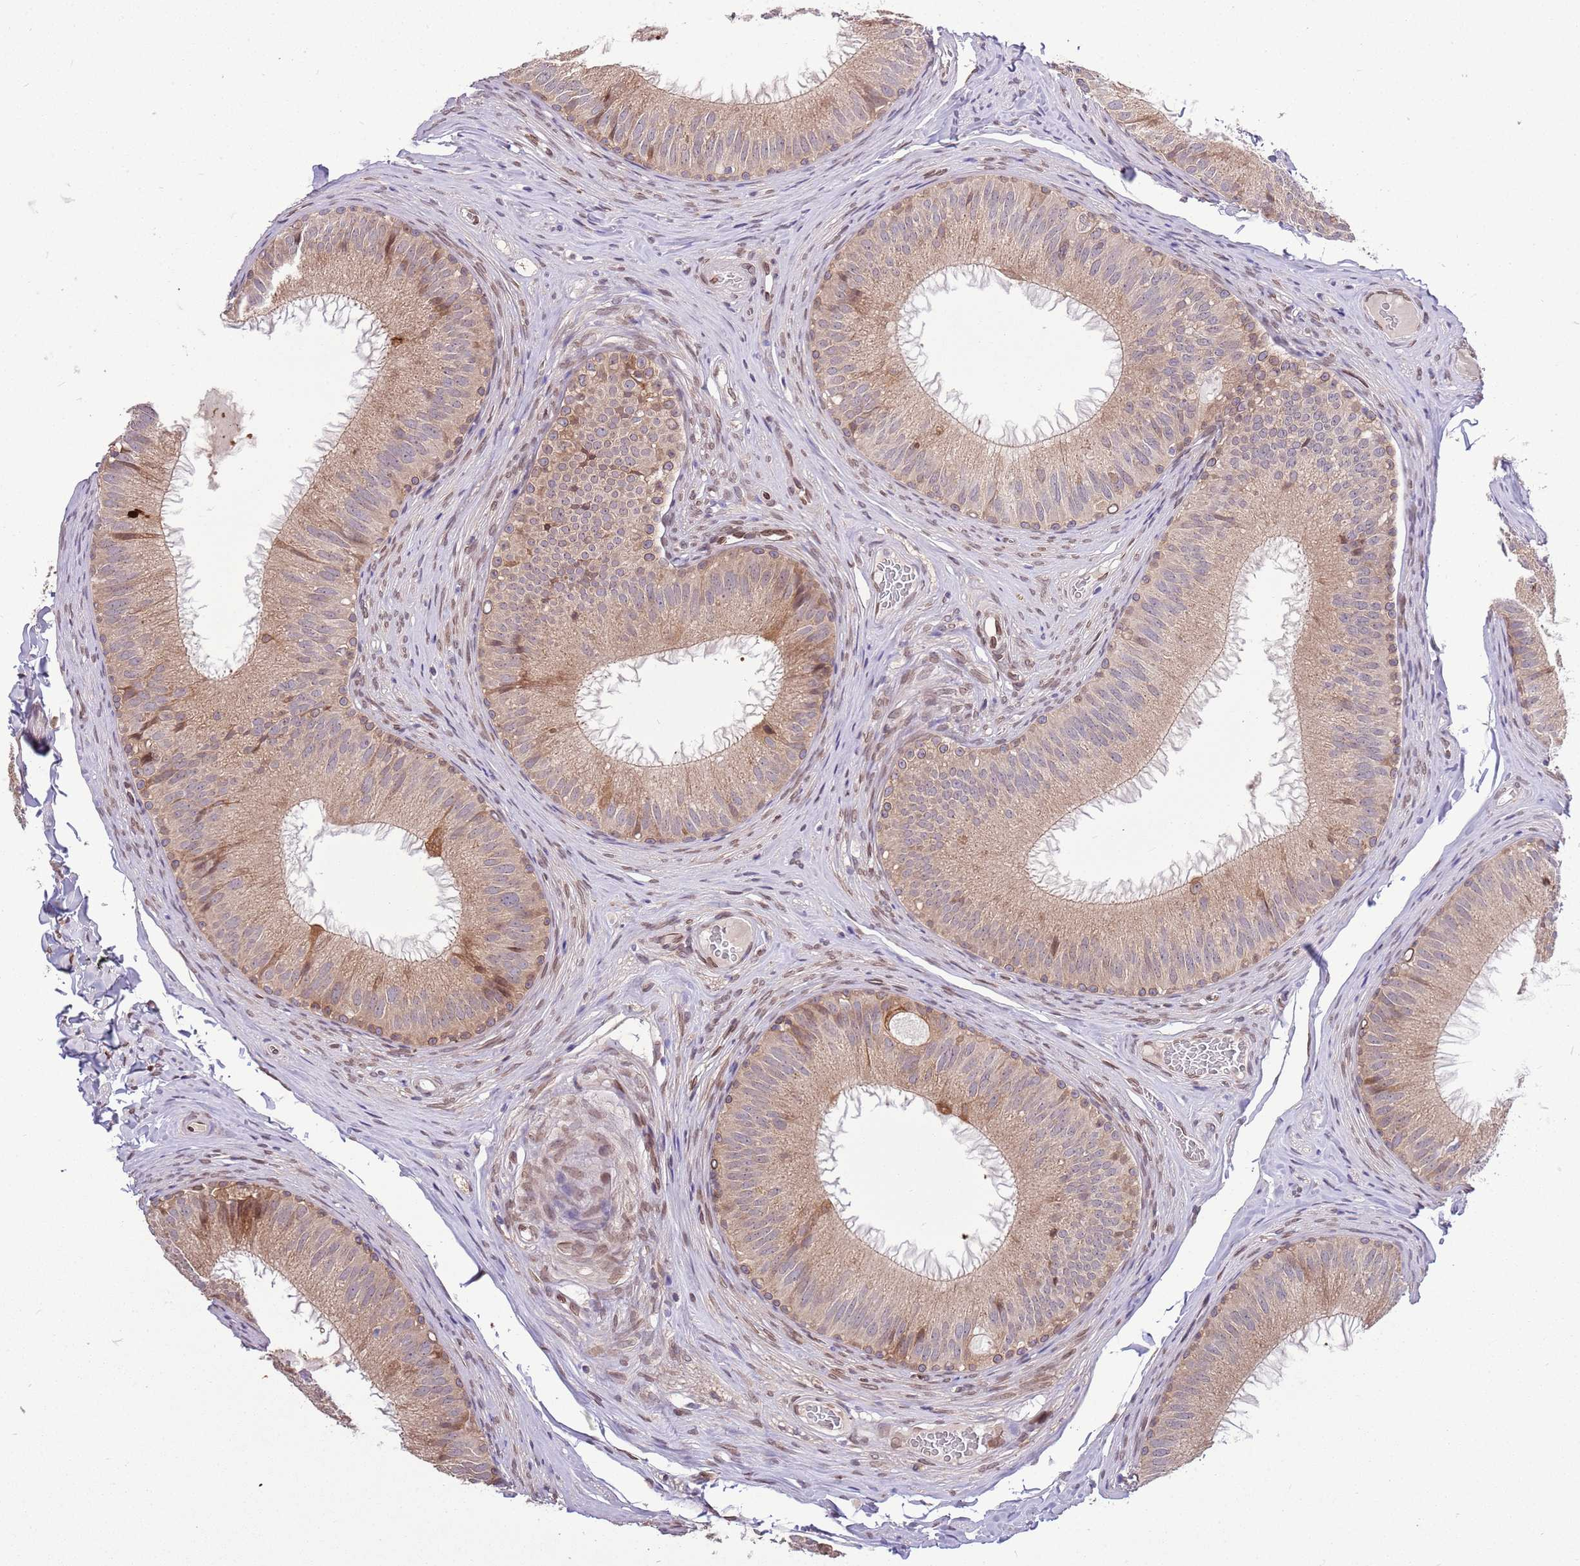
{"staining": {"intensity": "weak", "quantity": ">75%", "location": "cytoplasmic/membranous"}, "tissue": "epididymis", "cell_type": "Glandular cells", "image_type": "normal", "snomed": [{"axis": "morphology", "description": "Normal tissue, NOS"}, {"axis": "topography", "description": "Epididymis"}], "caption": "About >75% of glandular cells in benign epididymis exhibit weak cytoplasmic/membranous protein expression as visualized by brown immunohistochemical staining.", "gene": "ZNF665", "patient": {"sex": "male", "age": 34}}